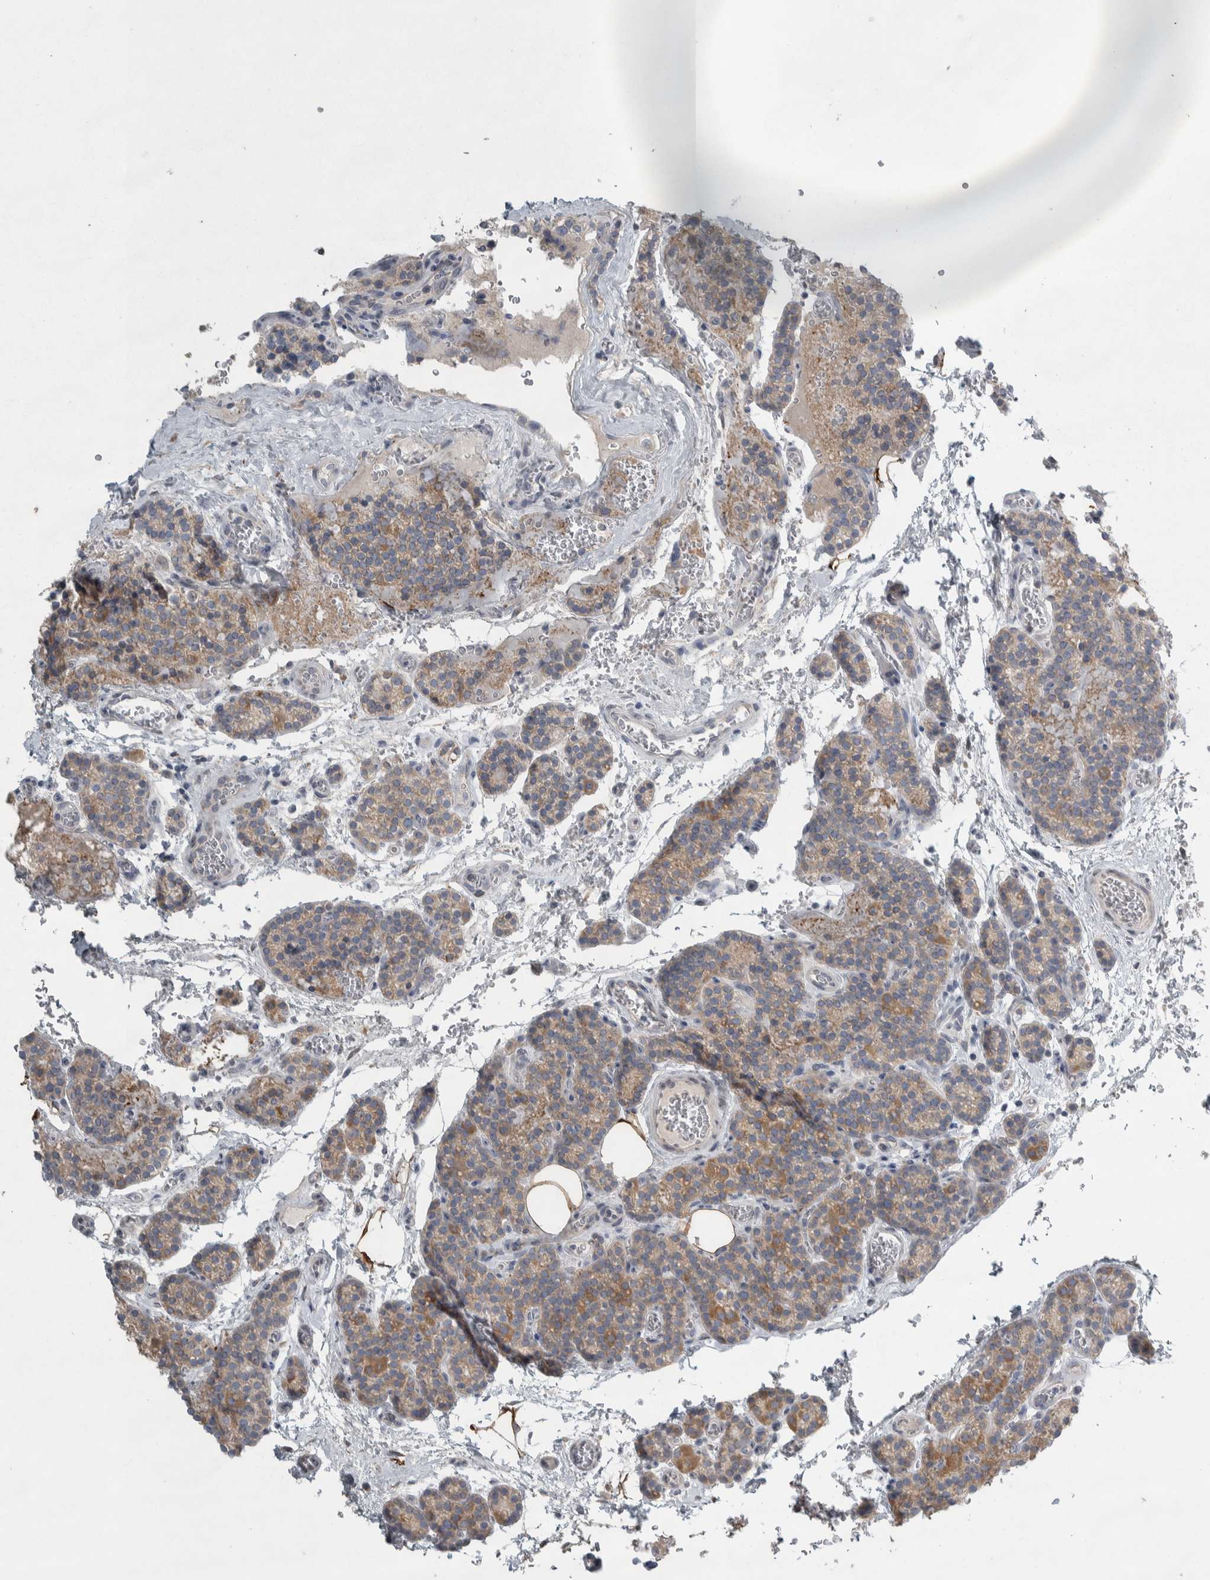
{"staining": {"intensity": "moderate", "quantity": "25%-75%", "location": "cytoplasmic/membranous"}, "tissue": "parathyroid gland", "cell_type": "Glandular cells", "image_type": "normal", "snomed": [{"axis": "morphology", "description": "Normal tissue, NOS"}, {"axis": "topography", "description": "Parathyroid gland"}], "caption": "A micrograph of parathyroid gland stained for a protein reveals moderate cytoplasmic/membranous brown staining in glandular cells. Using DAB (3,3'-diaminobenzidine) (brown) and hematoxylin (blue) stains, captured at high magnification using brightfield microscopy.", "gene": "SIGMAR1", "patient": {"sex": "female", "age": 64}}